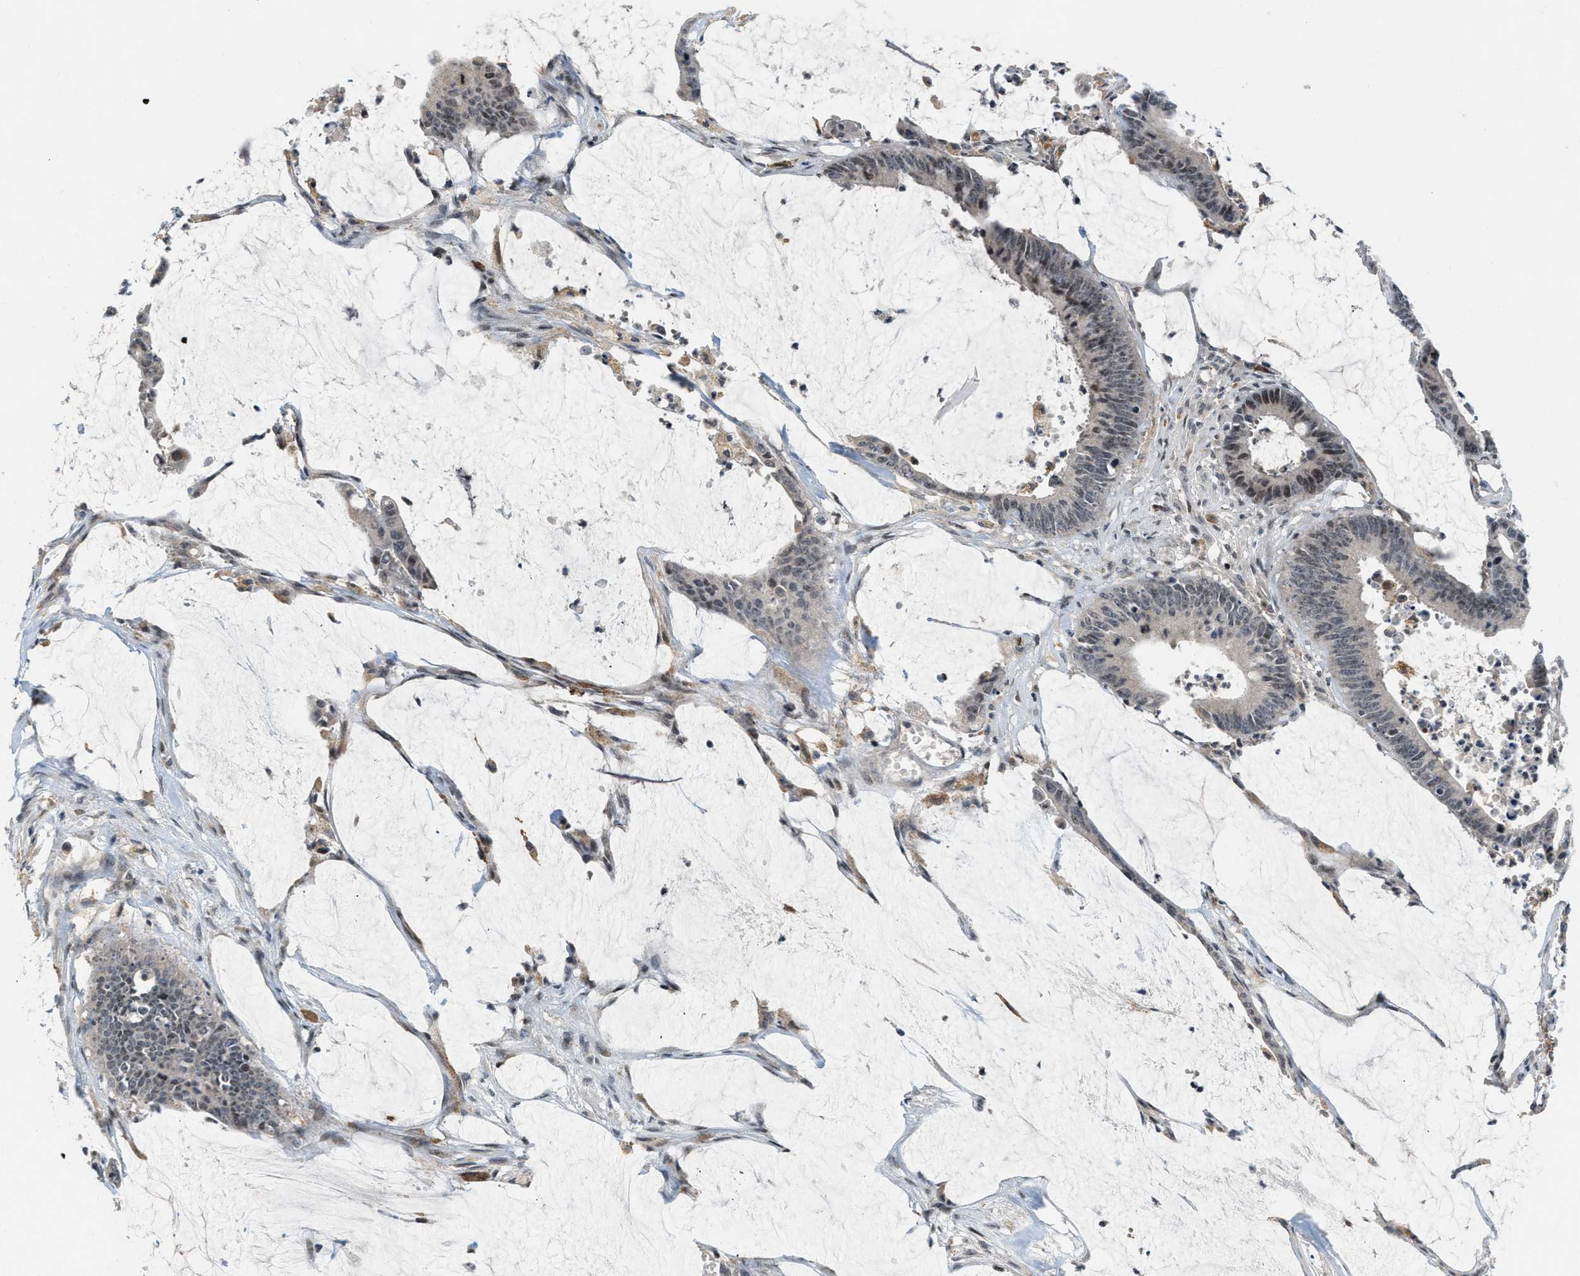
{"staining": {"intensity": "moderate", "quantity": "25%-75%", "location": "nuclear"}, "tissue": "colorectal cancer", "cell_type": "Tumor cells", "image_type": "cancer", "snomed": [{"axis": "morphology", "description": "Adenocarcinoma, NOS"}, {"axis": "topography", "description": "Rectum"}], "caption": "Human colorectal adenocarcinoma stained for a protein (brown) displays moderate nuclear positive positivity in approximately 25%-75% of tumor cells.", "gene": "ING1", "patient": {"sex": "female", "age": 66}}